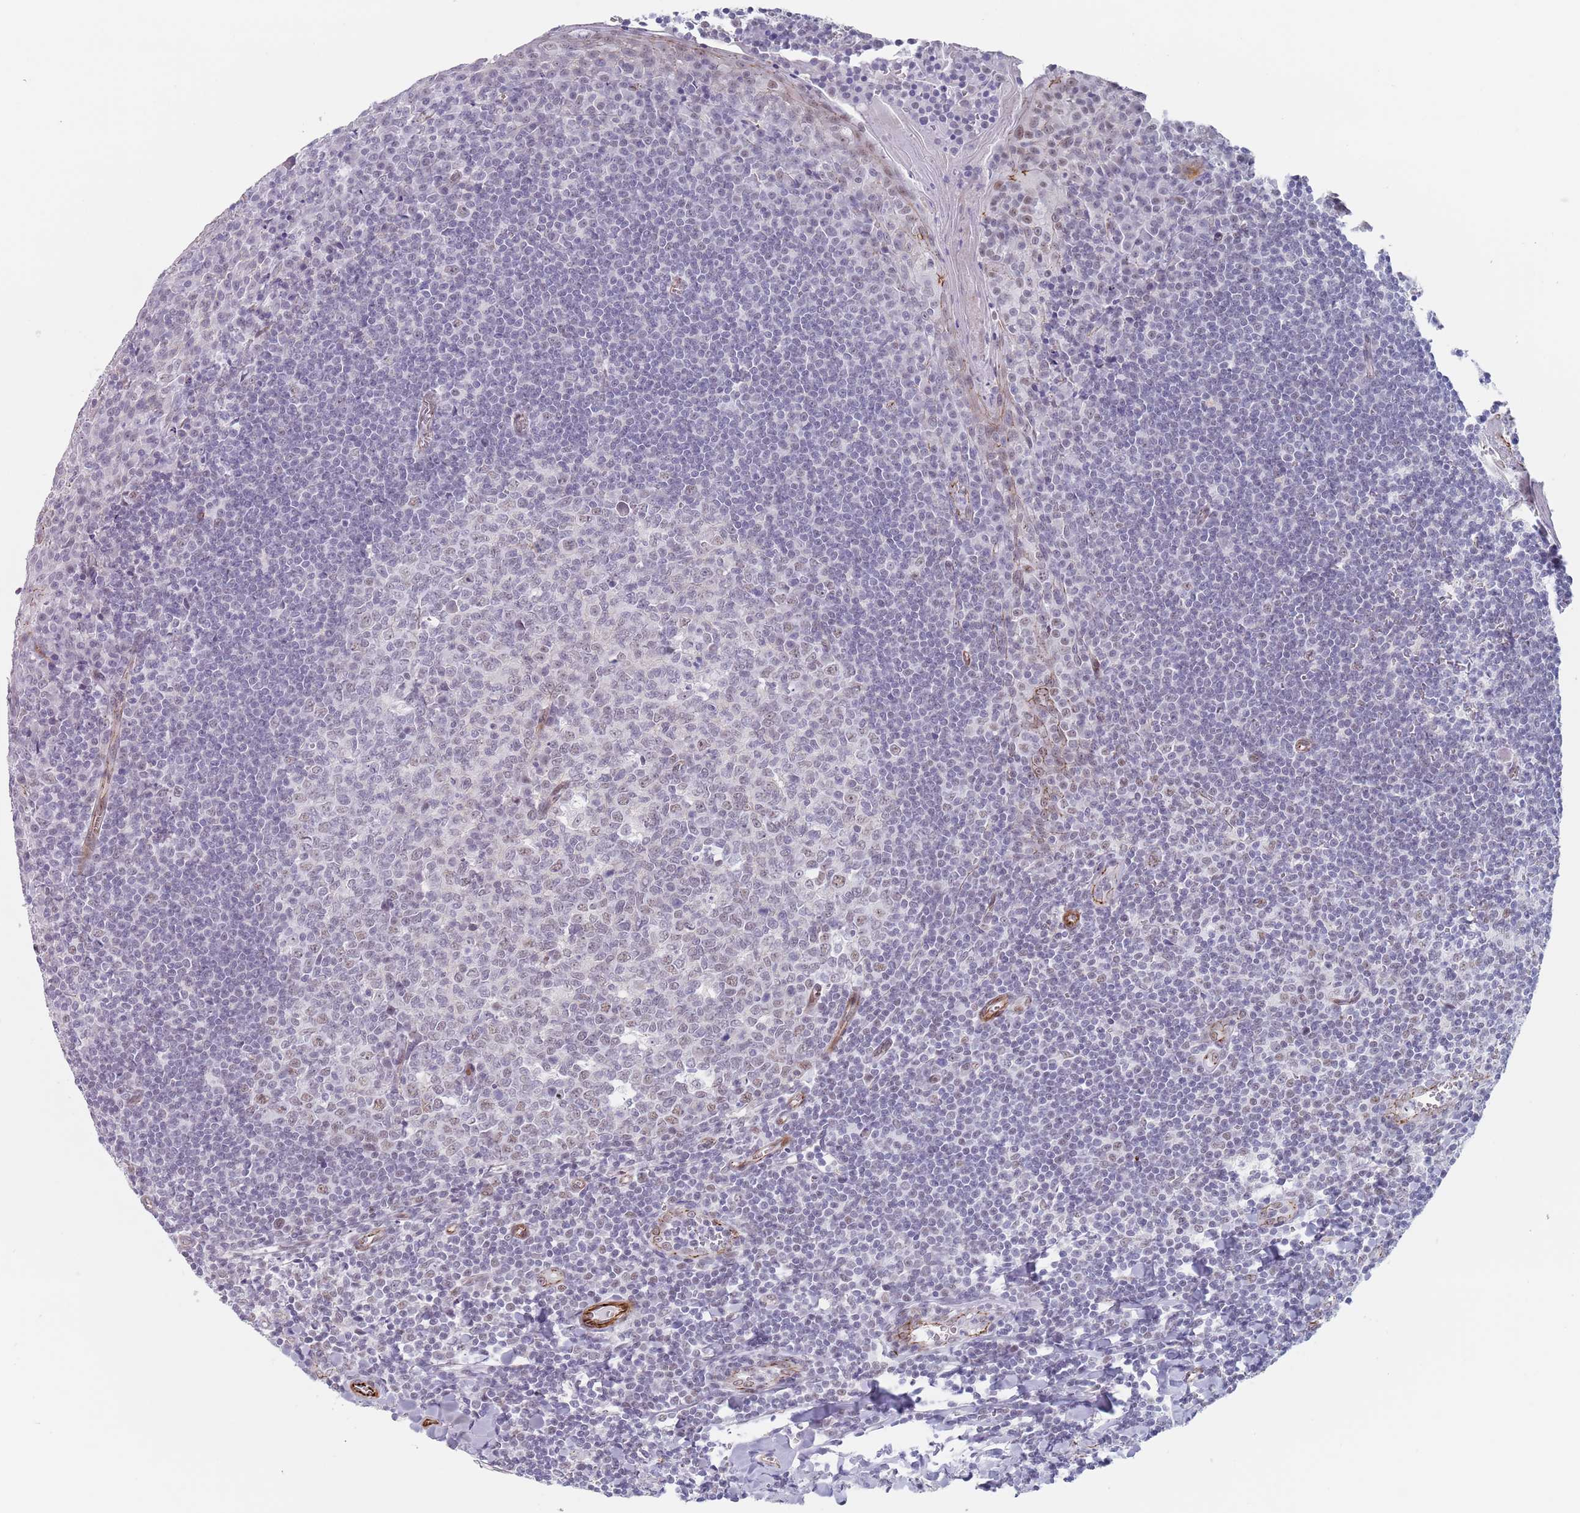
{"staining": {"intensity": "weak", "quantity": "<25%", "location": "nuclear"}, "tissue": "tonsil", "cell_type": "Germinal center cells", "image_type": "normal", "snomed": [{"axis": "morphology", "description": "Normal tissue, NOS"}, {"axis": "topography", "description": "Tonsil"}], "caption": "Immunohistochemistry image of normal tonsil: tonsil stained with DAB (3,3'-diaminobenzidine) demonstrates no significant protein expression in germinal center cells.", "gene": "OR5A2", "patient": {"sex": "male", "age": 27}}